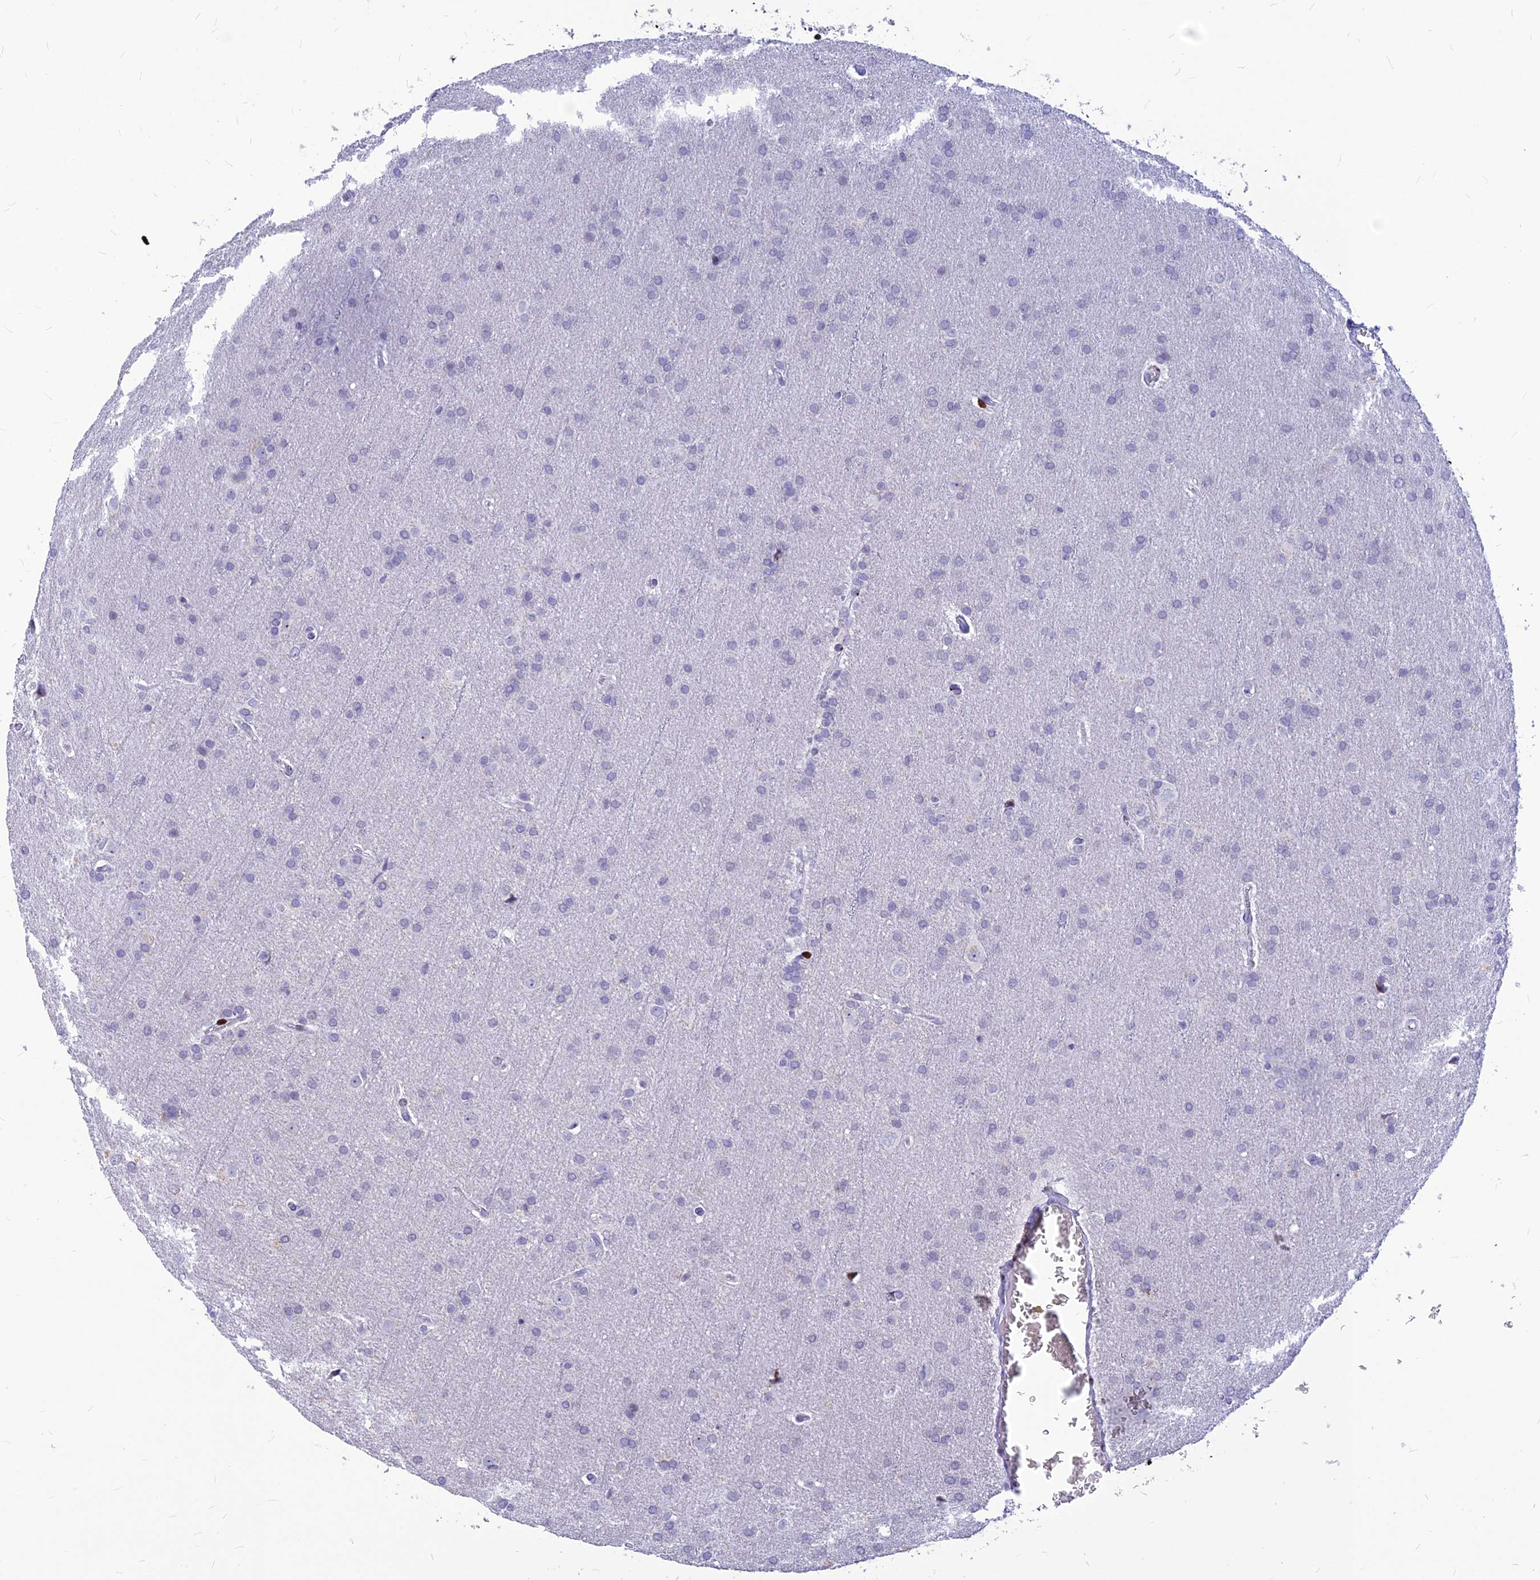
{"staining": {"intensity": "negative", "quantity": "none", "location": "none"}, "tissue": "glioma", "cell_type": "Tumor cells", "image_type": "cancer", "snomed": [{"axis": "morphology", "description": "Glioma, malignant, Low grade"}, {"axis": "topography", "description": "Brain"}], "caption": "Immunohistochemical staining of human glioma demonstrates no significant expression in tumor cells.", "gene": "PRPS1", "patient": {"sex": "female", "age": 32}}